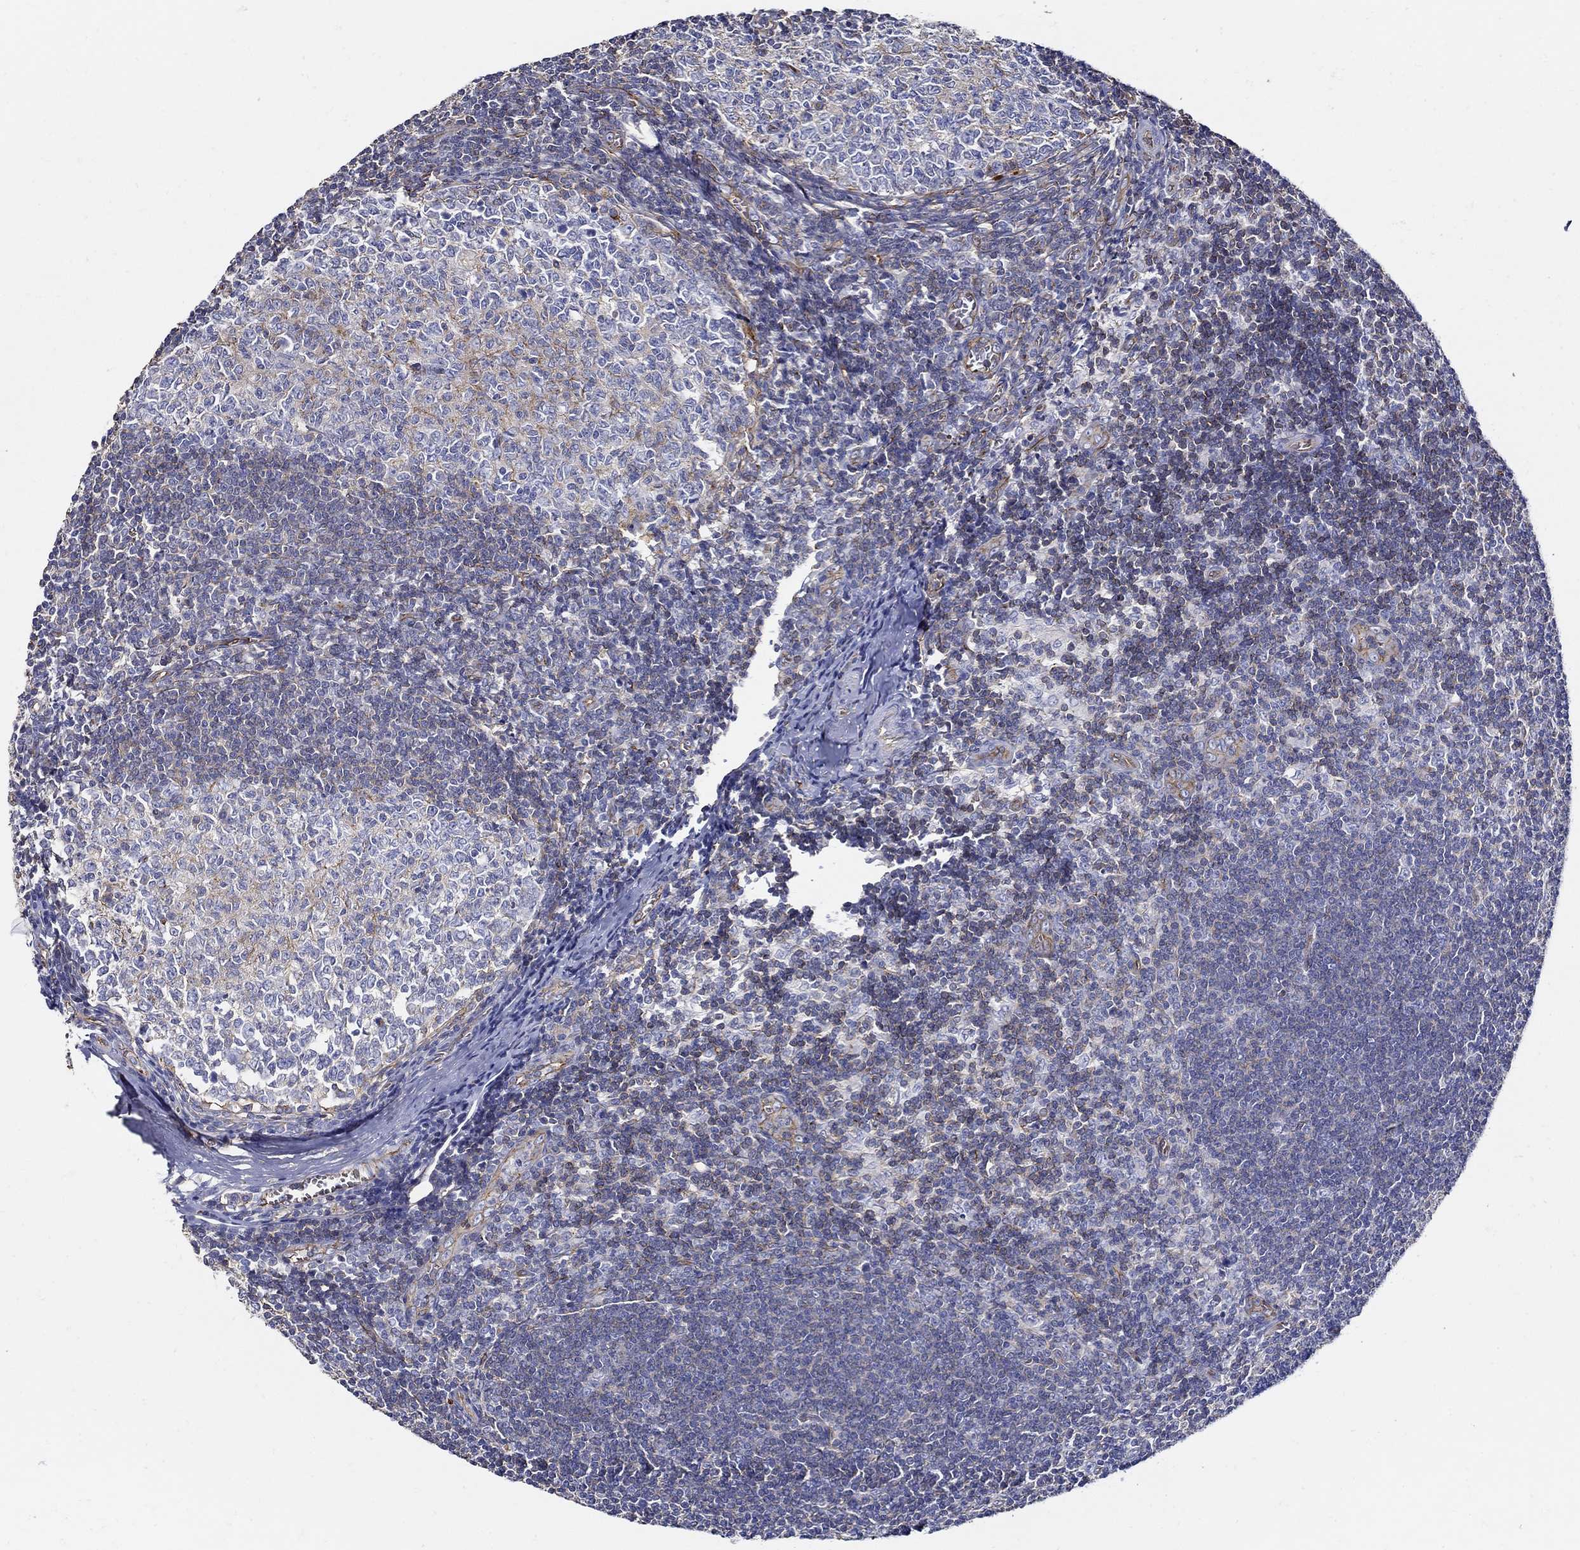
{"staining": {"intensity": "weak", "quantity": "<25%", "location": "cytoplasmic/membranous"}, "tissue": "tonsil", "cell_type": "Germinal center cells", "image_type": "normal", "snomed": [{"axis": "morphology", "description": "Normal tissue, NOS"}, {"axis": "topography", "description": "Tonsil"}], "caption": "The histopathology image exhibits no significant staining in germinal center cells of tonsil. (DAB (3,3'-diaminobenzidine) IHC with hematoxylin counter stain).", "gene": "APBB3", "patient": {"sex": "male", "age": 33}}